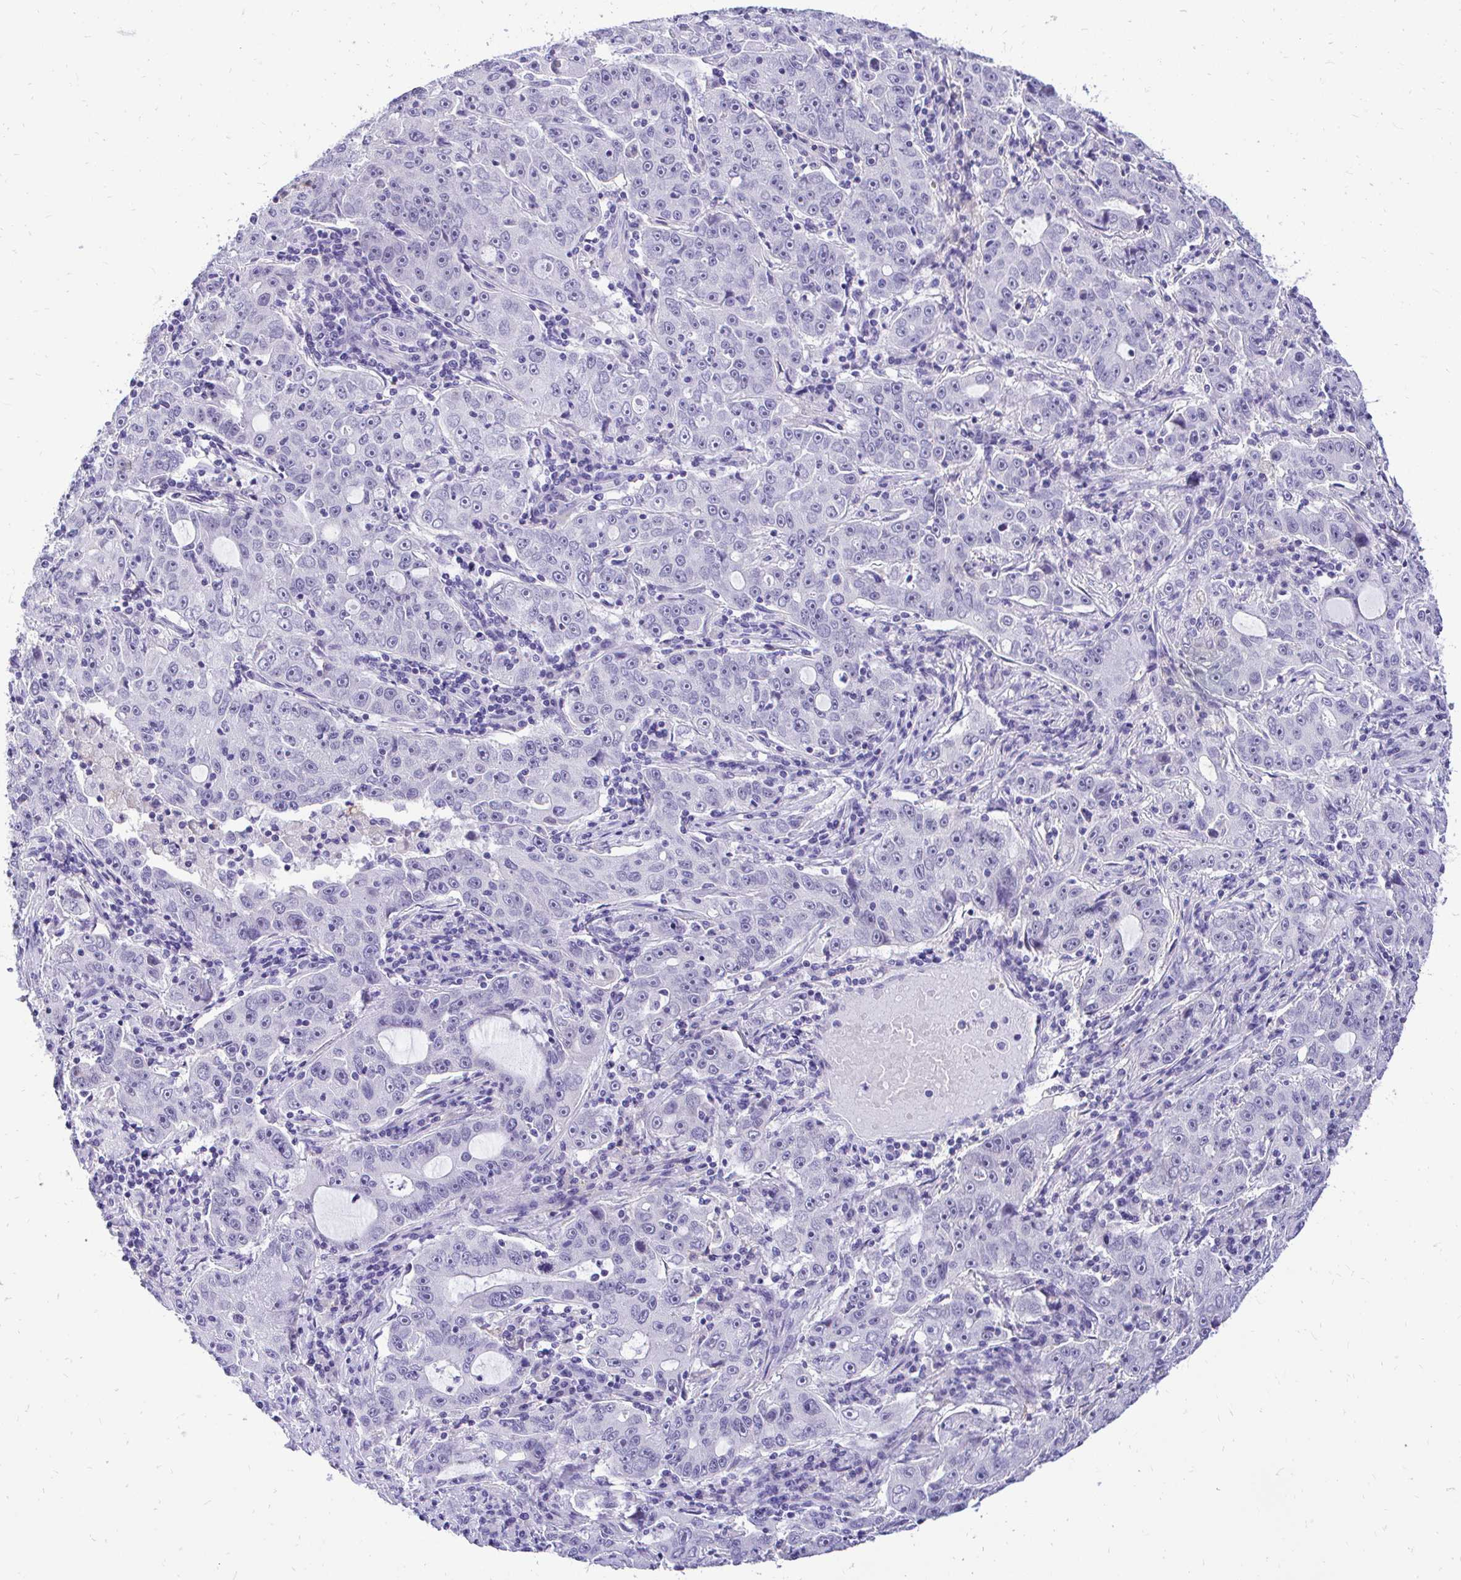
{"staining": {"intensity": "negative", "quantity": "none", "location": "none"}, "tissue": "lung cancer", "cell_type": "Tumor cells", "image_type": "cancer", "snomed": [{"axis": "morphology", "description": "Normal morphology"}, {"axis": "morphology", "description": "Adenocarcinoma, NOS"}, {"axis": "topography", "description": "Lymph node"}, {"axis": "topography", "description": "Lung"}], "caption": "This is an IHC image of human lung adenocarcinoma. There is no expression in tumor cells.", "gene": "FATE1", "patient": {"sex": "female", "age": 57}}